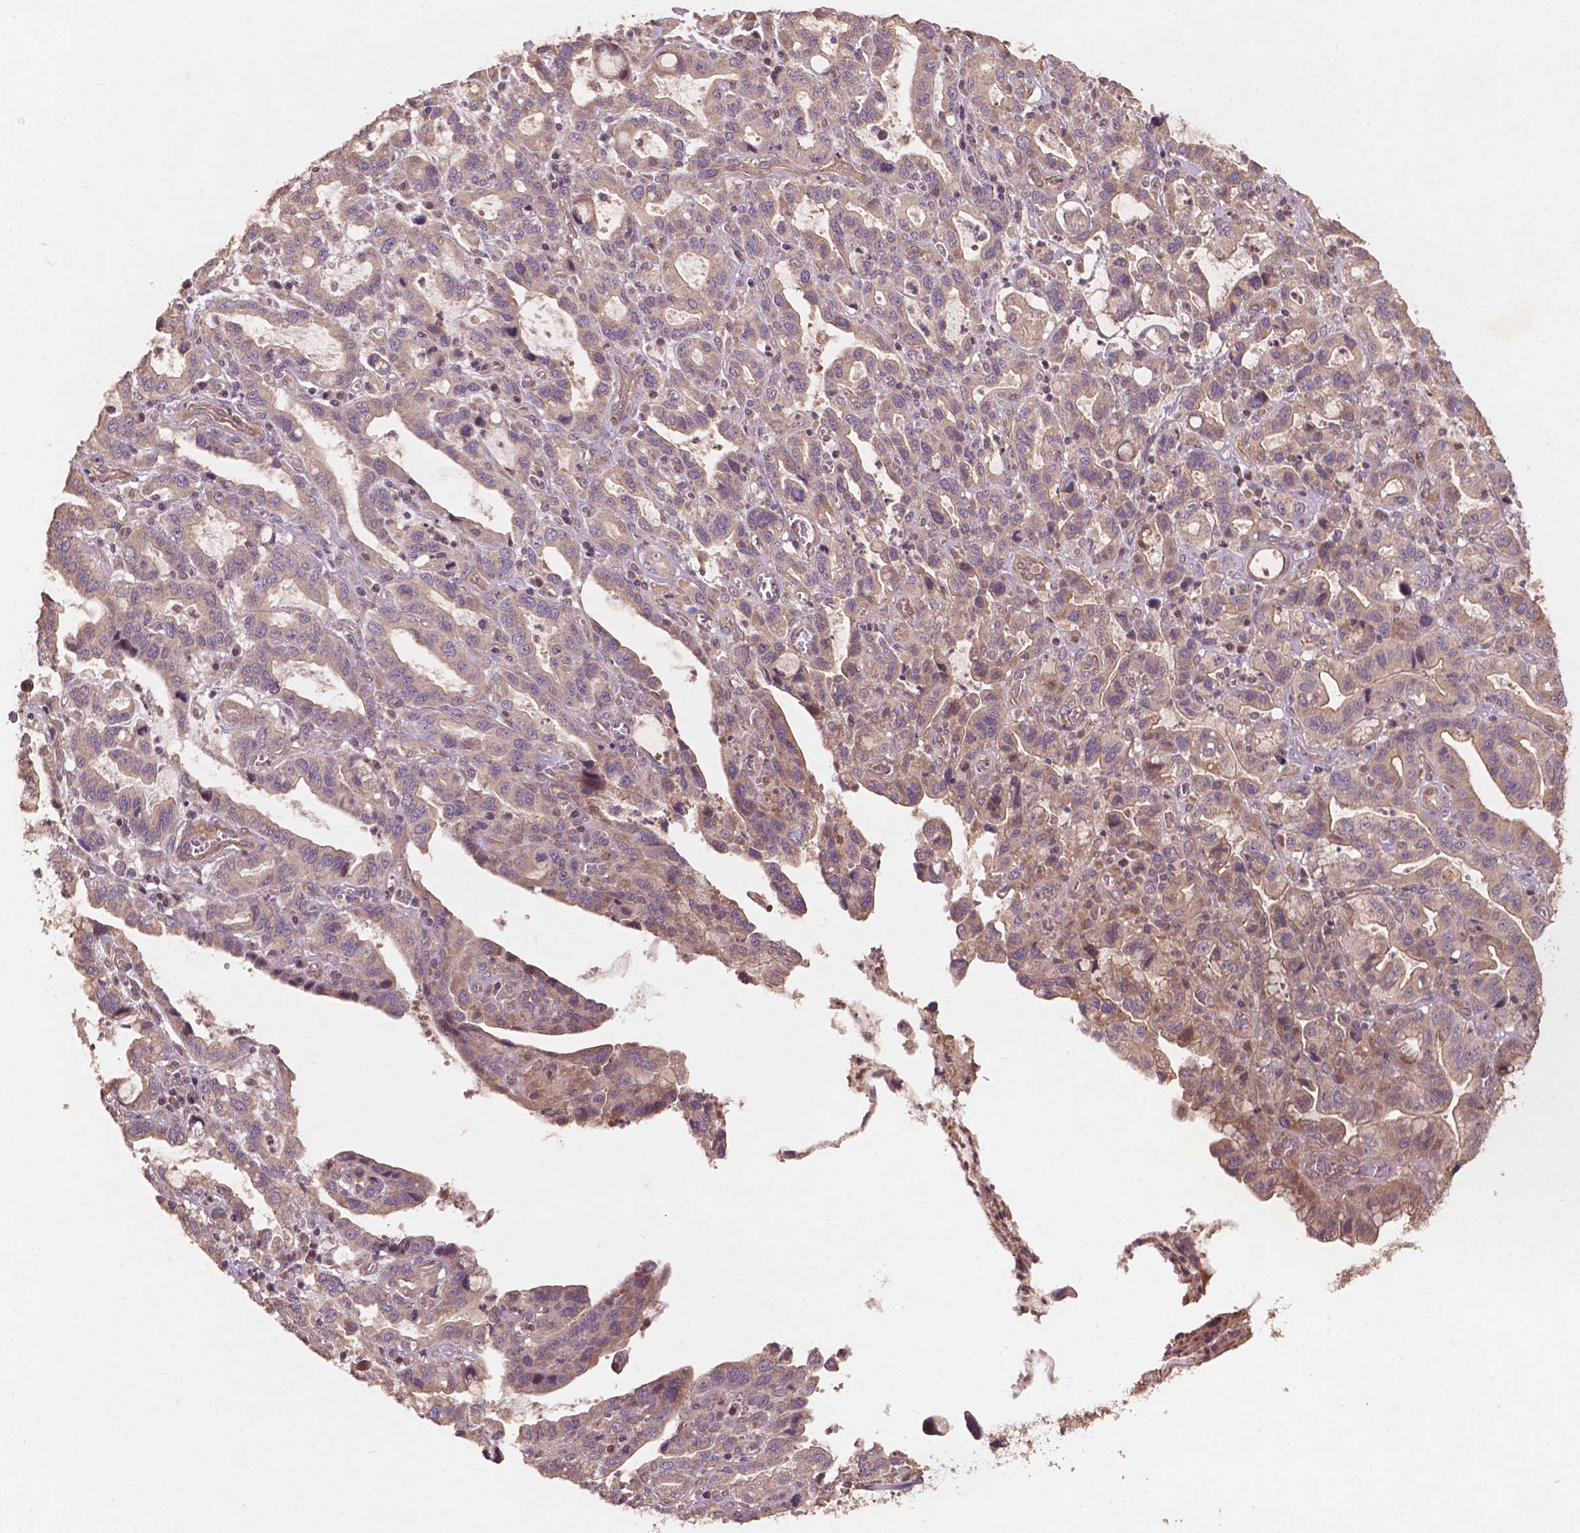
{"staining": {"intensity": "weak", "quantity": "25%-75%", "location": "cytoplasmic/membranous"}, "tissue": "stomach cancer", "cell_type": "Tumor cells", "image_type": "cancer", "snomed": [{"axis": "morphology", "description": "Adenocarcinoma, NOS"}, {"axis": "topography", "description": "Stomach, lower"}], "caption": "Stomach adenocarcinoma stained with immunohistochemistry (IHC) demonstrates weak cytoplasmic/membranous expression in approximately 25%-75% of tumor cells. The staining was performed using DAB, with brown indicating positive protein expression. Nuclei are stained blue with hematoxylin.", "gene": "CDC42BPA", "patient": {"sex": "female", "age": 76}}